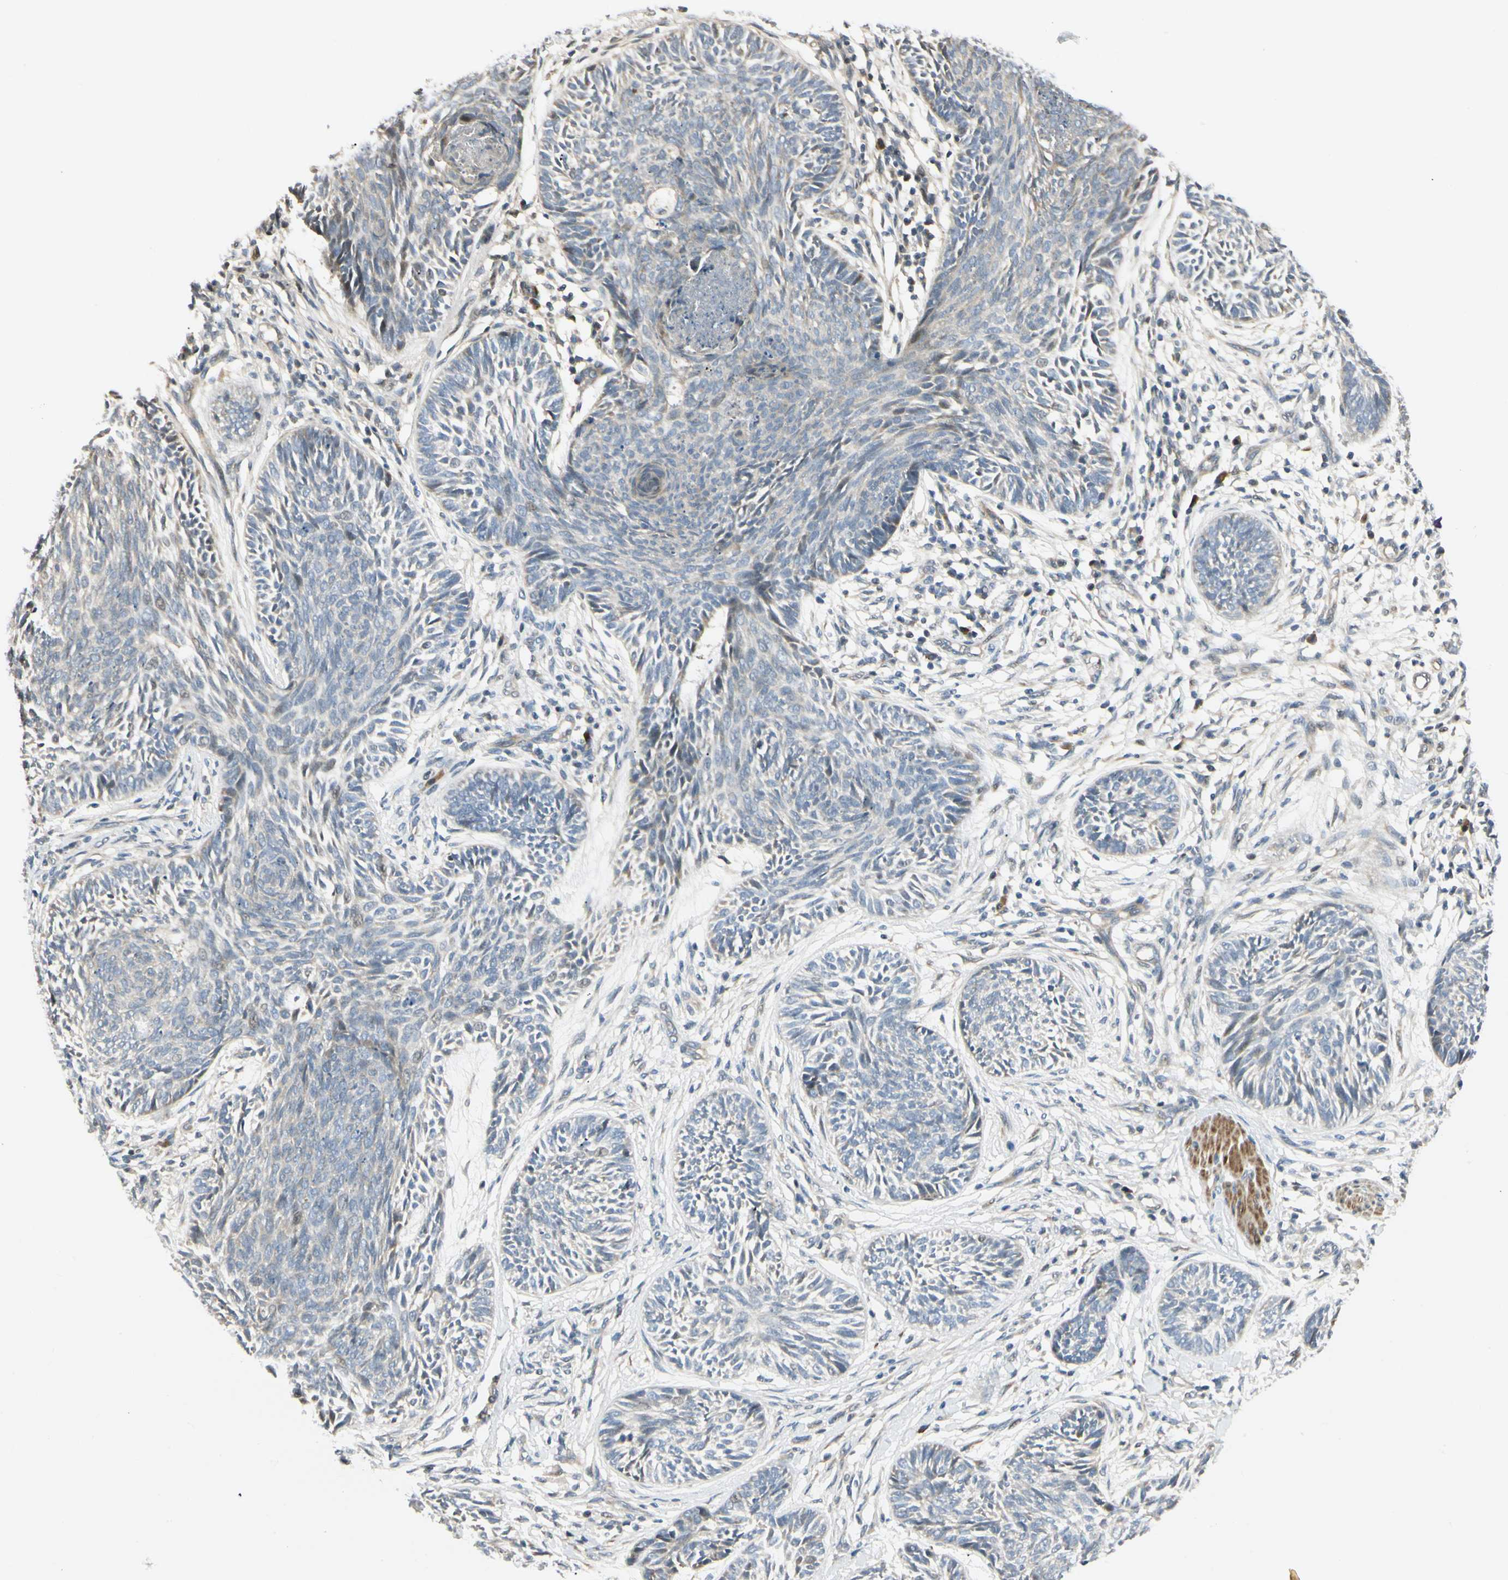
{"staining": {"intensity": "weak", "quantity": "25%-75%", "location": "cytoplasmic/membranous"}, "tissue": "skin cancer", "cell_type": "Tumor cells", "image_type": "cancer", "snomed": [{"axis": "morphology", "description": "Papilloma, NOS"}, {"axis": "morphology", "description": "Basal cell carcinoma"}, {"axis": "topography", "description": "Skin"}], "caption": "Skin cancer (basal cell carcinoma) was stained to show a protein in brown. There is low levels of weak cytoplasmic/membranous positivity in approximately 25%-75% of tumor cells. (Brightfield microscopy of DAB IHC at high magnification).", "gene": "P4HA3", "patient": {"sex": "male", "age": 87}}